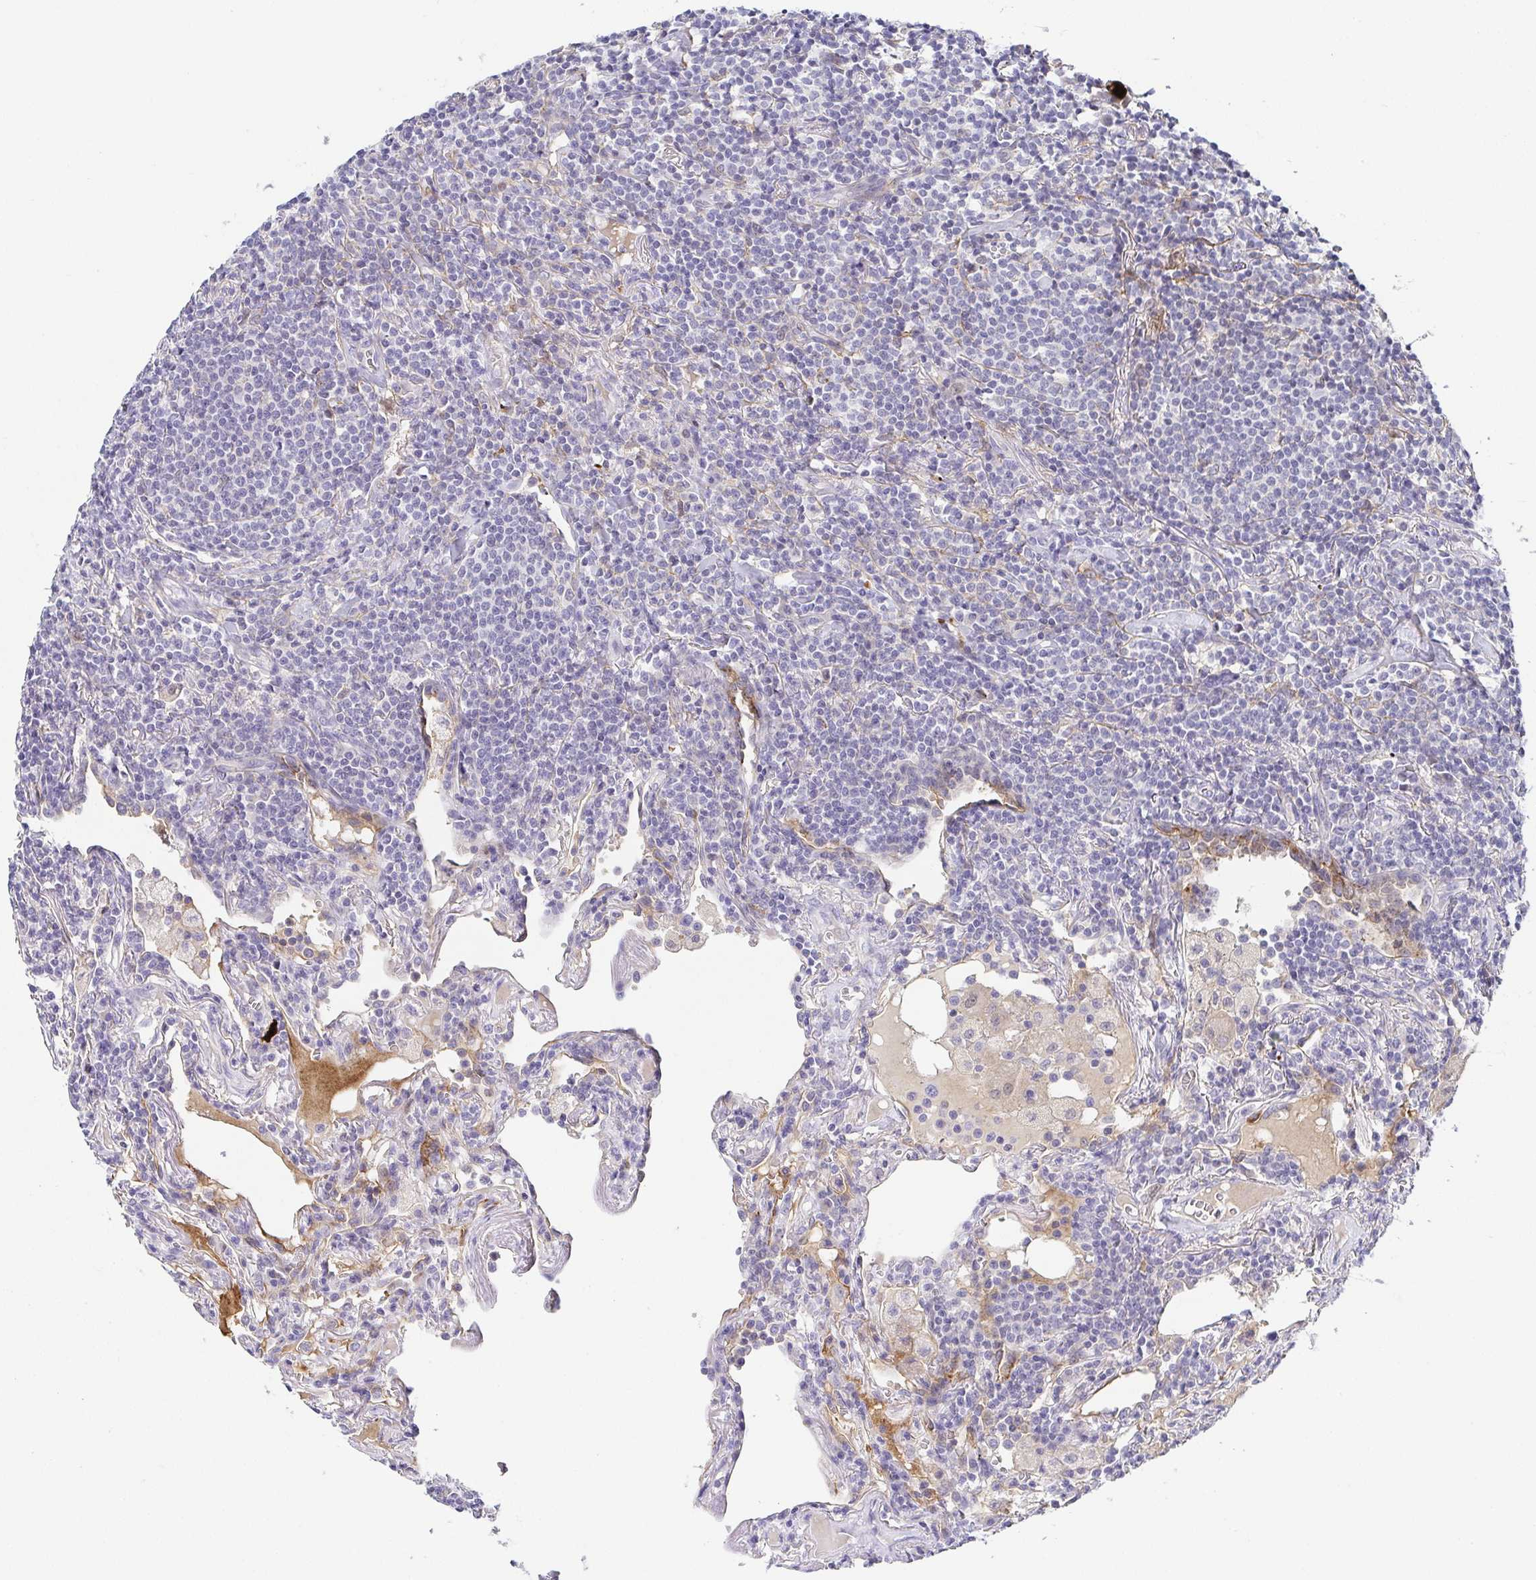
{"staining": {"intensity": "negative", "quantity": "none", "location": "none"}, "tissue": "lymphoma", "cell_type": "Tumor cells", "image_type": "cancer", "snomed": [{"axis": "morphology", "description": "Malignant lymphoma, non-Hodgkin's type, Low grade"}, {"axis": "topography", "description": "Lung"}], "caption": "Human lymphoma stained for a protein using IHC displays no expression in tumor cells.", "gene": "RNASE7", "patient": {"sex": "female", "age": 71}}